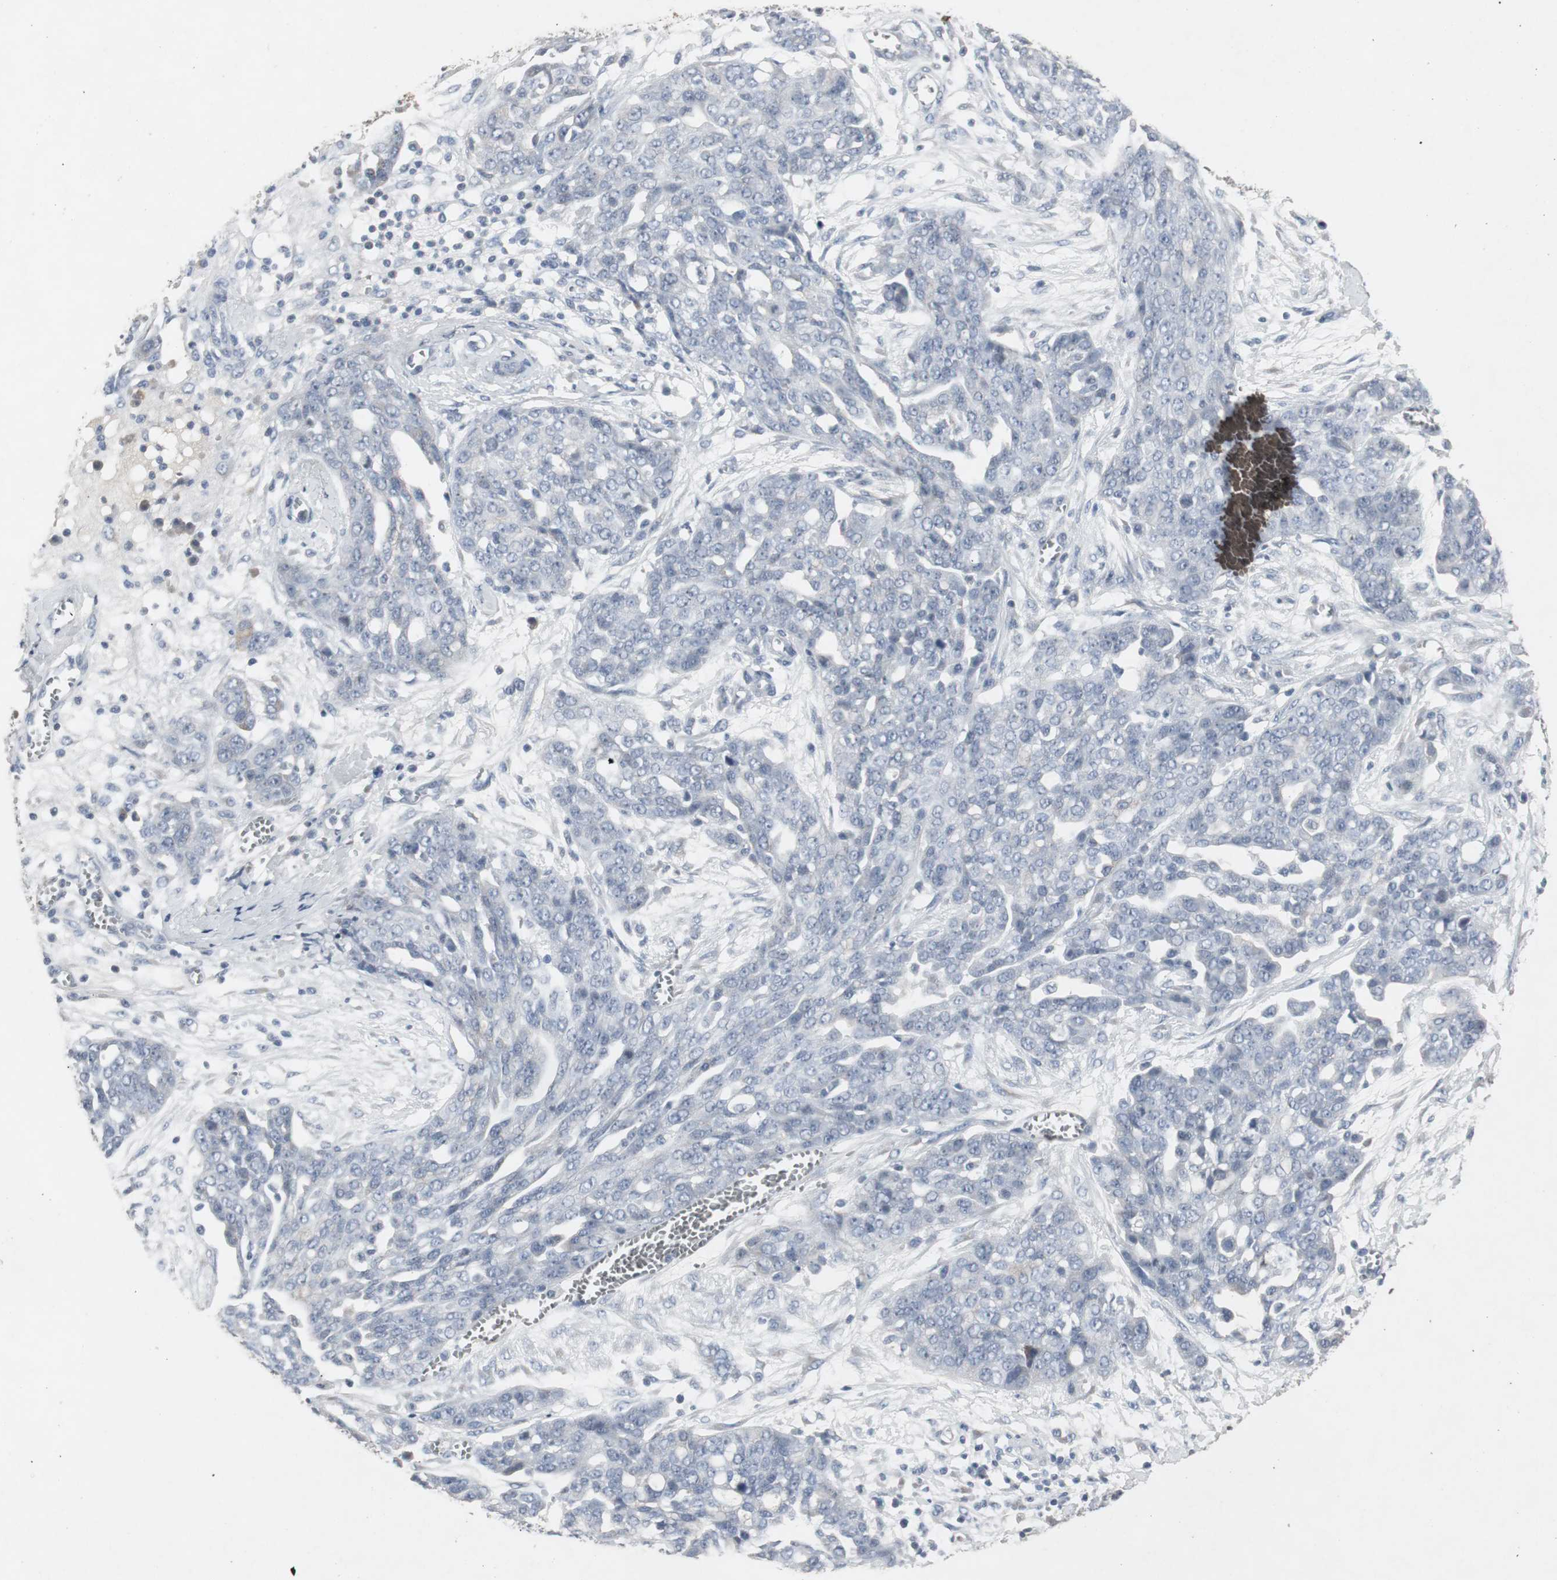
{"staining": {"intensity": "negative", "quantity": "none", "location": "none"}, "tissue": "ovarian cancer", "cell_type": "Tumor cells", "image_type": "cancer", "snomed": [{"axis": "morphology", "description": "Cystadenocarcinoma, serous, NOS"}, {"axis": "topography", "description": "Soft tissue"}, {"axis": "topography", "description": "Ovary"}], "caption": "The micrograph shows no staining of tumor cells in ovarian cancer (serous cystadenocarcinoma).", "gene": "ACAA1", "patient": {"sex": "female", "age": 57}}